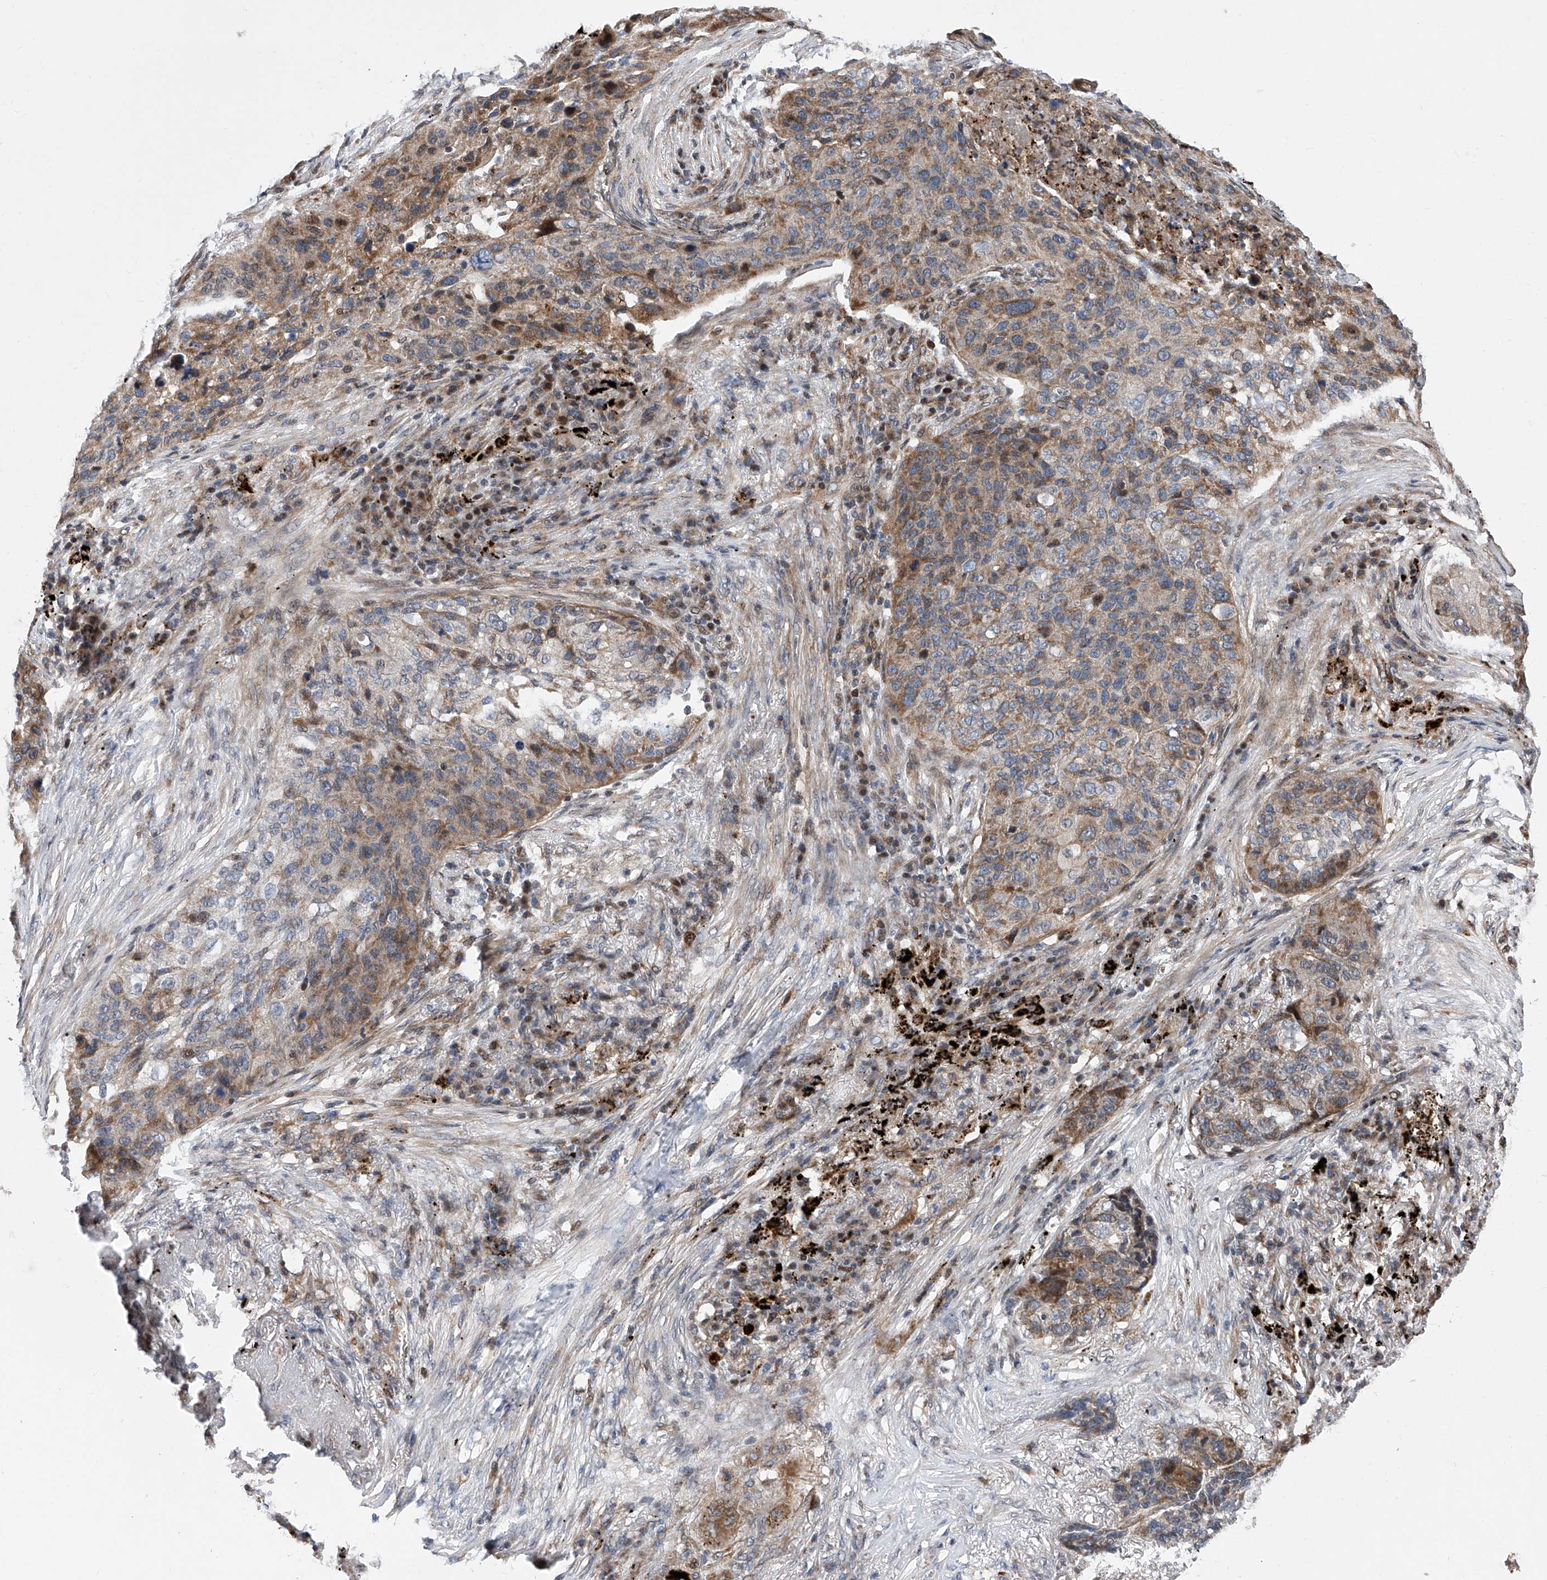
{"staining": {"intensity": "moderate", "quantity": "25%-75%", "location": "cytoplasmic/membranous"}, "tissue": "lung cancer", "cell_type": "Tumor cells", "image_type": "cancer", "snomed": [{"axis": "morphology", "description": "Squamous cell carcinoma, NOS"}, {"axis": "topography", "description": "Lung"}], "caption": "A medium amount of moderate cytoplasmic/membranous expression is present in about 25%-75% of tumor cells in lung cancer tissue. (brown staining indicates protein expression, while blue staining denotes nuclei).", "gene": "FARP2", "patient": {"sex": "female", "age": 63}}